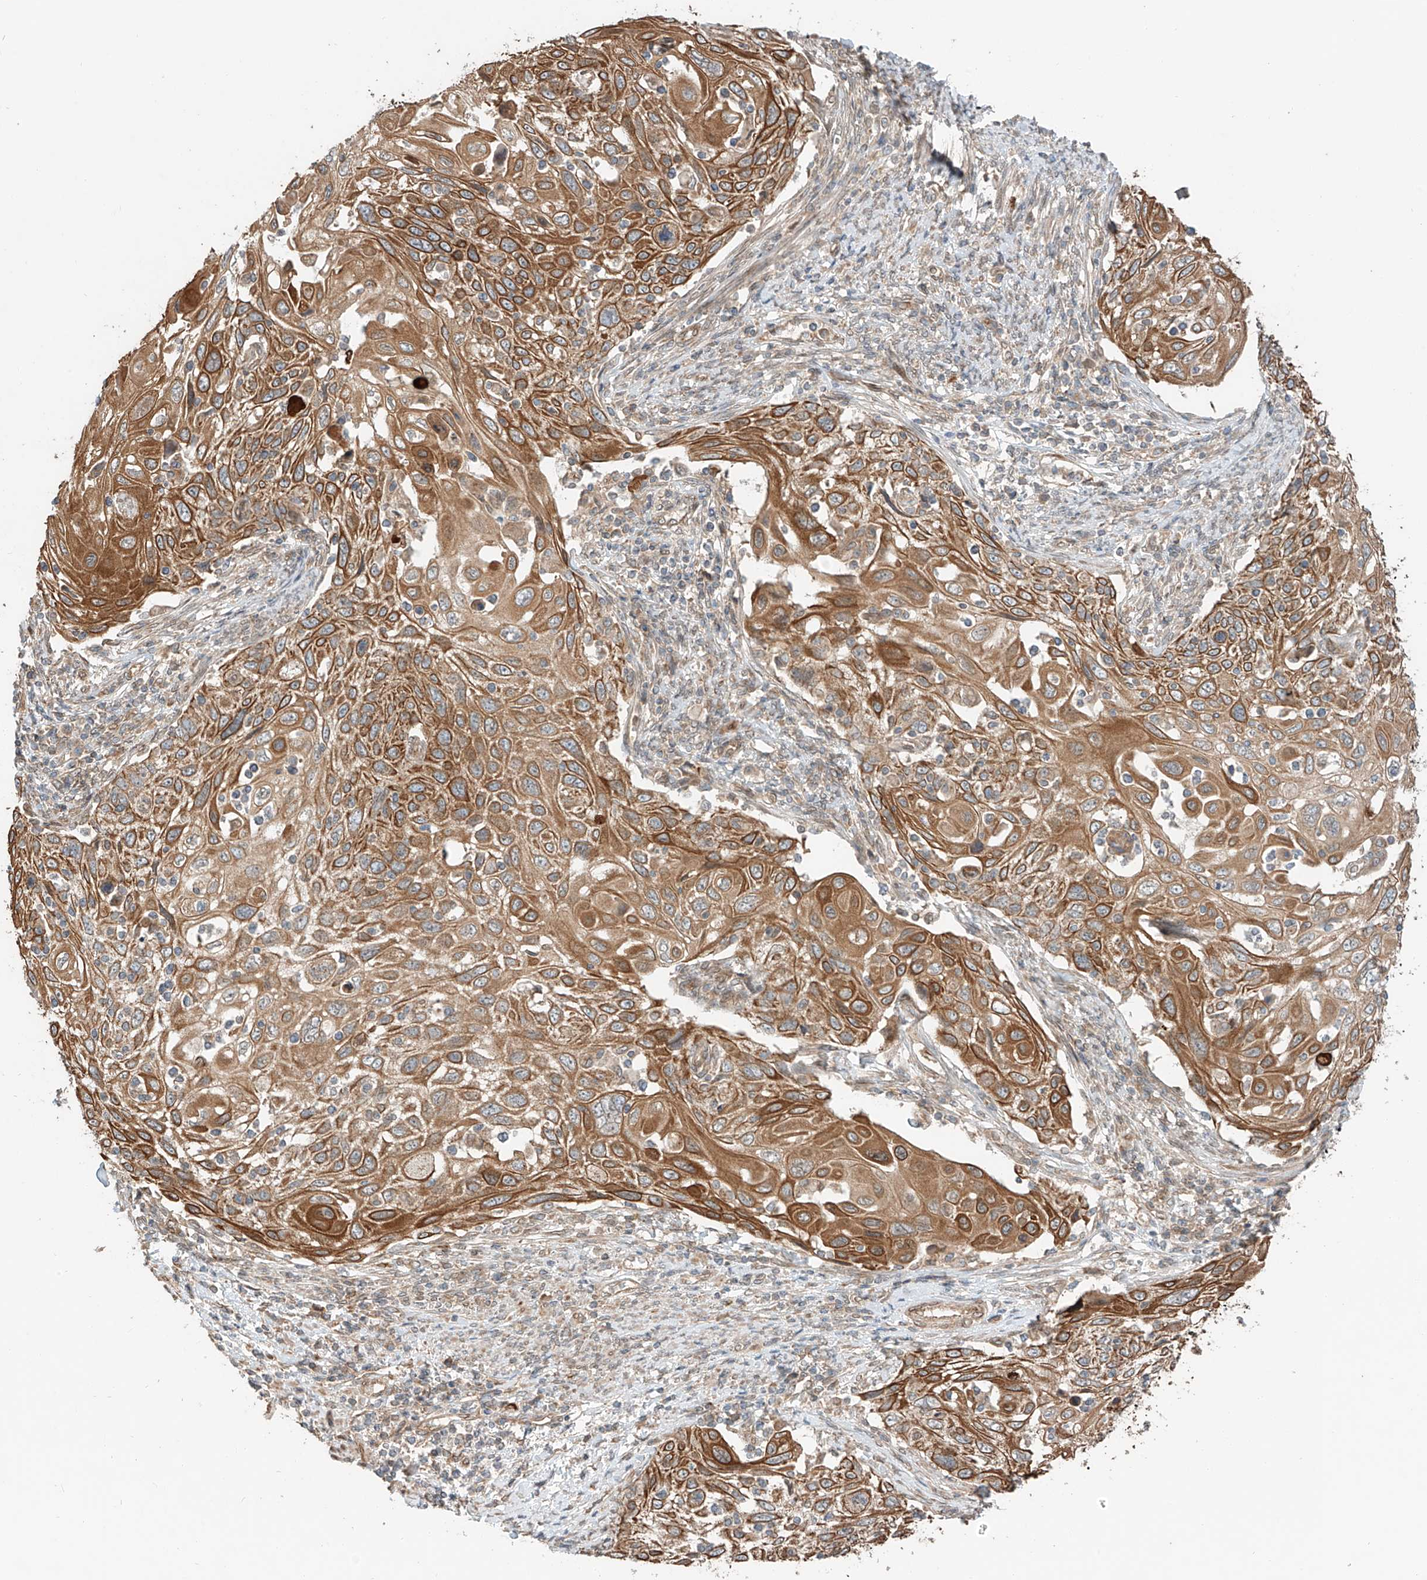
{"staining": {"intensity": "moderate", "quantity": ">75%", "location": "cytoplasmic/membranous"}, "tissue": "cervical cancer", "cell_type": "Tumor cells", "image_type": "cancer", "snomed": [{"axis": "morphology", "description": "Squamous cell carcinoma, NOS"}, {"axis": "topography", "description": "Cervix"}], "caption": "Immunohistochemical staining of human cervical cancer (squamous cell carcinoma) demonstrates medium levels of moderate cytoplasmic/membranous positivity in about >75% of tumor cells.", "gene": "CEP162", "patient": {"sex": "female", "age": 70}}